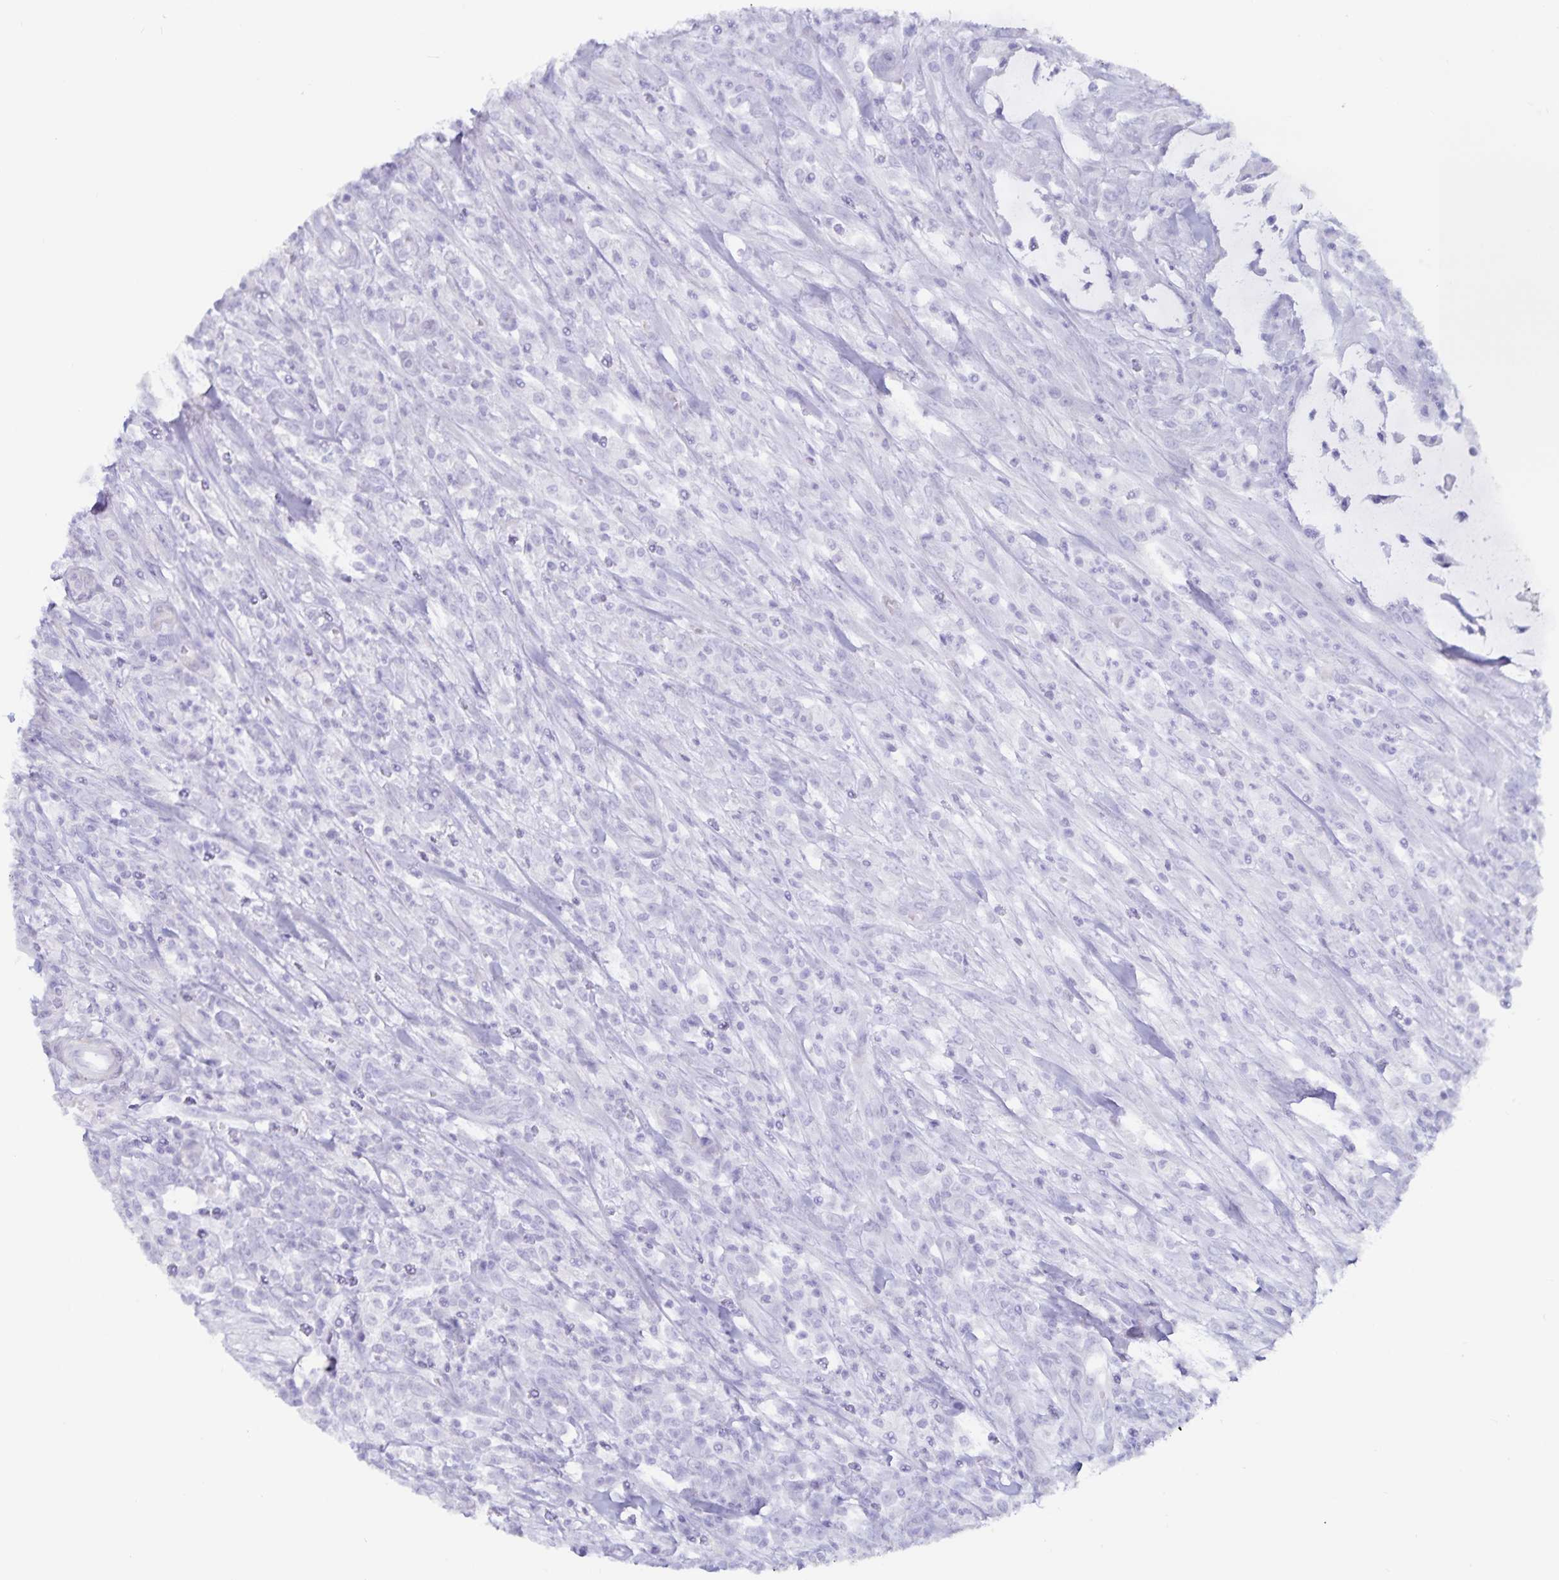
{"staining": {"intensity": "negative", "quantity": "none", "location": "none"}, "tissue": "colorectal cancer", "cell_type": "Tumor cells", "image_type": "cancer", "snomed": [{"axis": "morphology", "description": "Adenocarcinoma, NOS"}, {"axis": "topography", "description": "Colon"}], "caption": "Tumor cells show no significant staining in adenocarcinoma (colorectal).", "gene": "GPR137", "patient": {"sex": "male", "age": 65}}